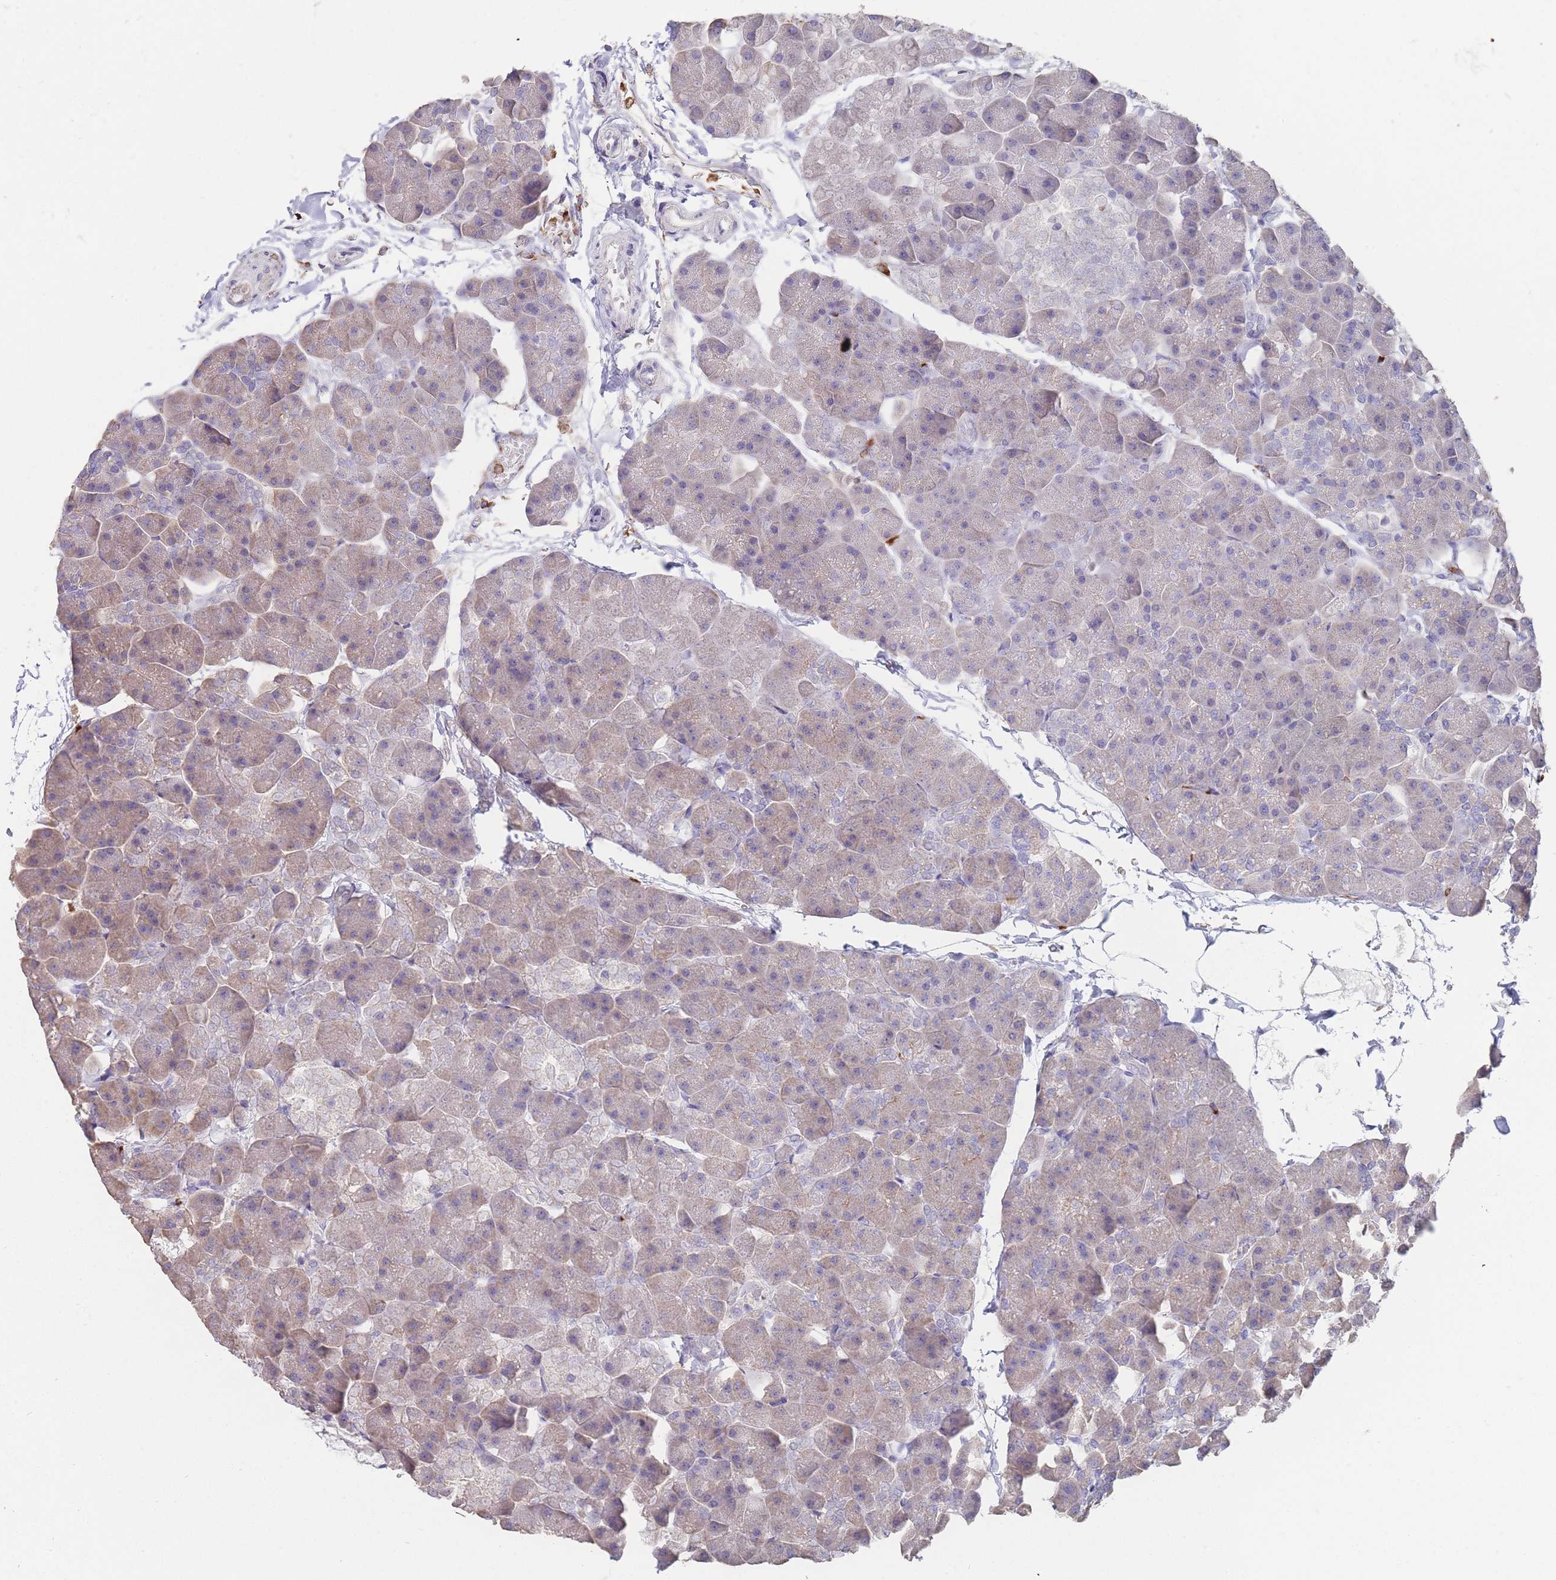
{"staining": {"intensity": "weak", "quantity": "25%-75%", "location": "cytoplasmic/membranous"}, "tissue": "pancreas", "cell_type": "Exocrine glandular cells", "image_type": "normal", "snomed": [{"axis": "morphology", "description": "Normal tissue, NOS"}, {"axis": "topography", "description": "Pancreas"}], "caption": "Benign pancreas was stained to show a protein in brown. There is low levels of weak cytoplasmic/membranous expression in approximately 25%-75% of exocrine glandular cells.", "gene": "CLEC12A", "patient": {"sex": "male", "age": 35}}